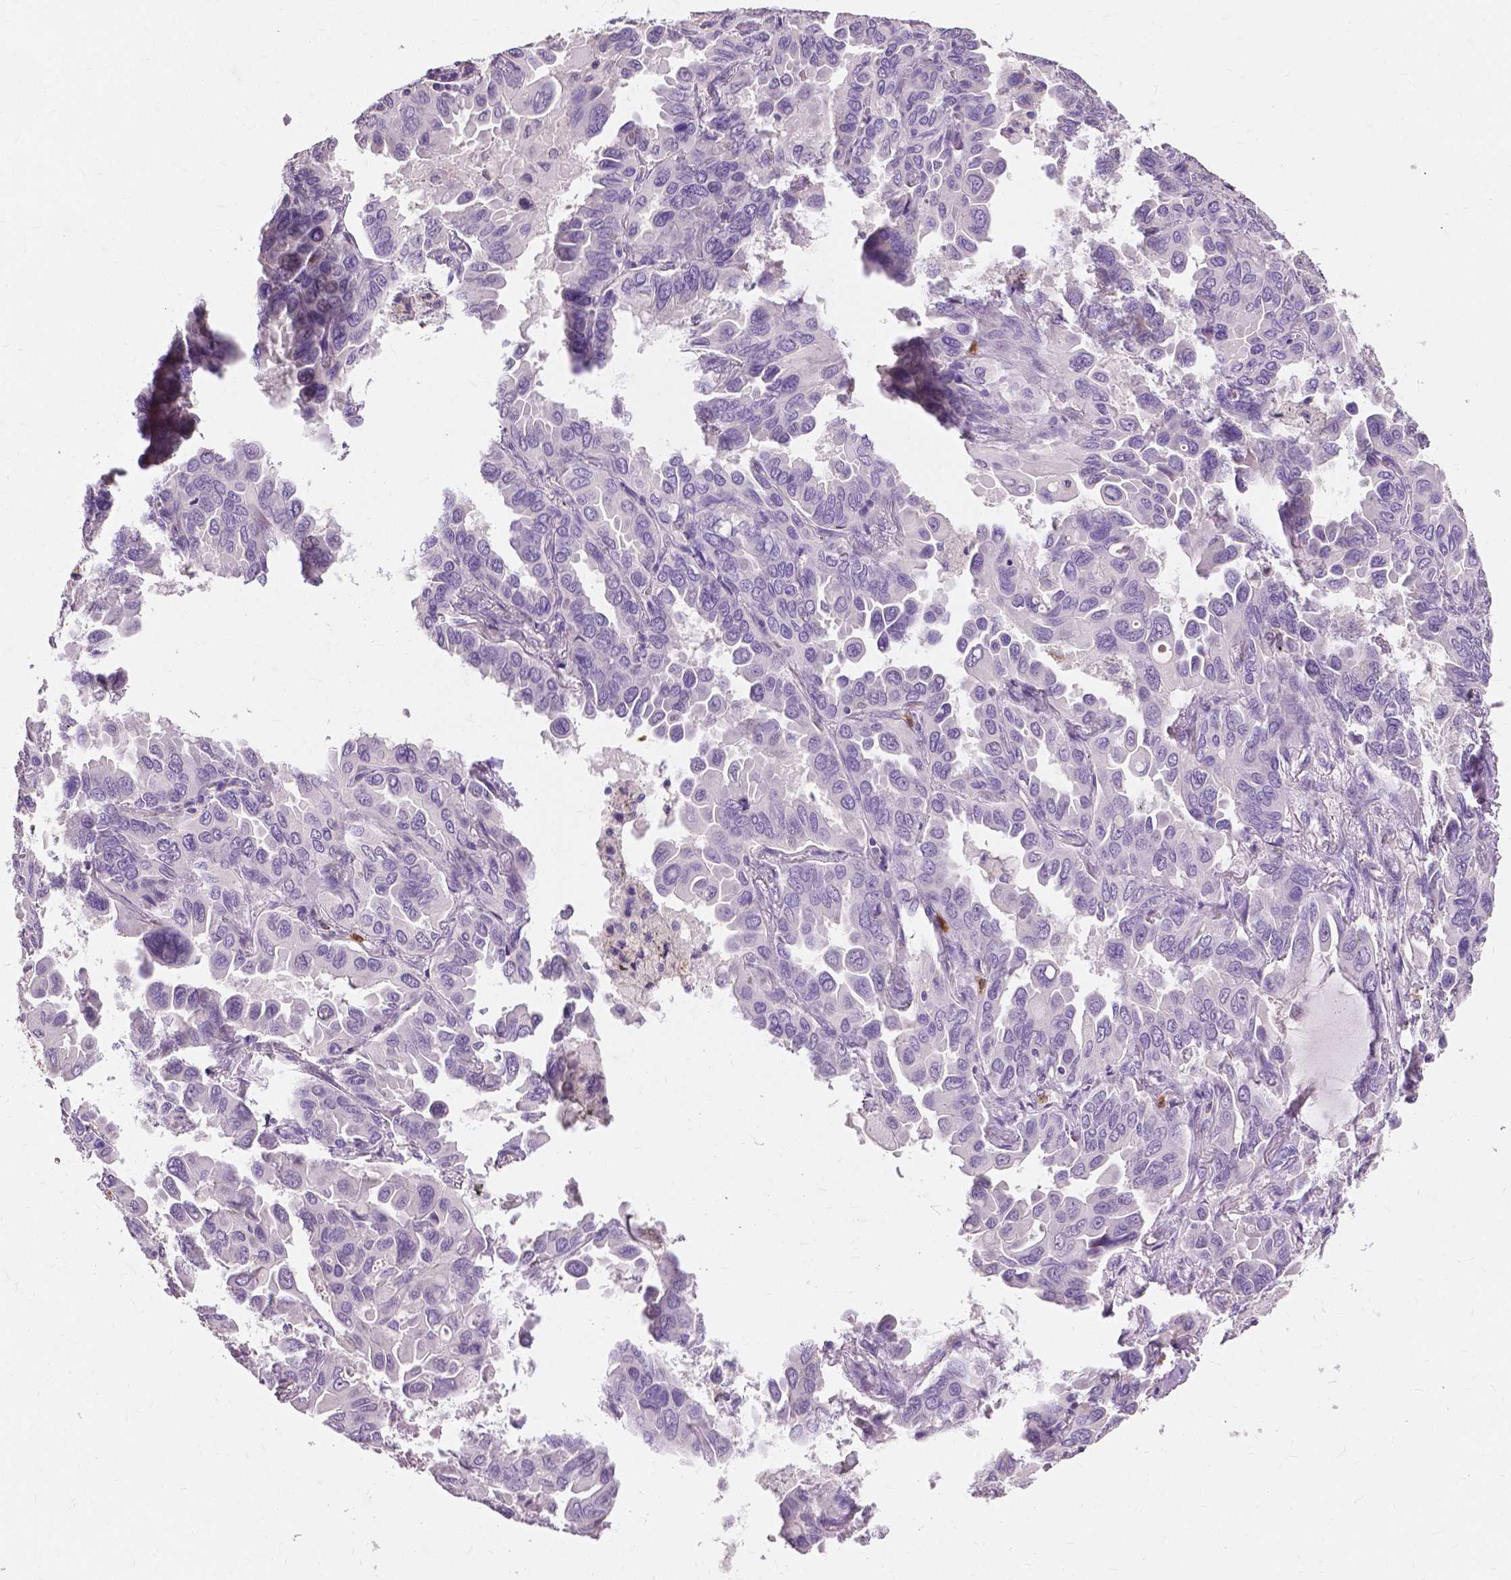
{"staining": {"intensity": "negative", "quantity": "none", "location": "none"}, "tissue": "lung cancer", "cell_type": "Tumor cells", "image_type": "cancer", "snomed": [{"axis": "morphology", "description": "Adenocarcinoma, NOS"}, {"axis": "topography", "description": "Lung"}], "caption": "A histopathology image of human lung cancer (adenocarcinoma) is negative for staining in tumor cells.", "gene": "CXCR2", "patient": {"sex": "male", "age": 64}}